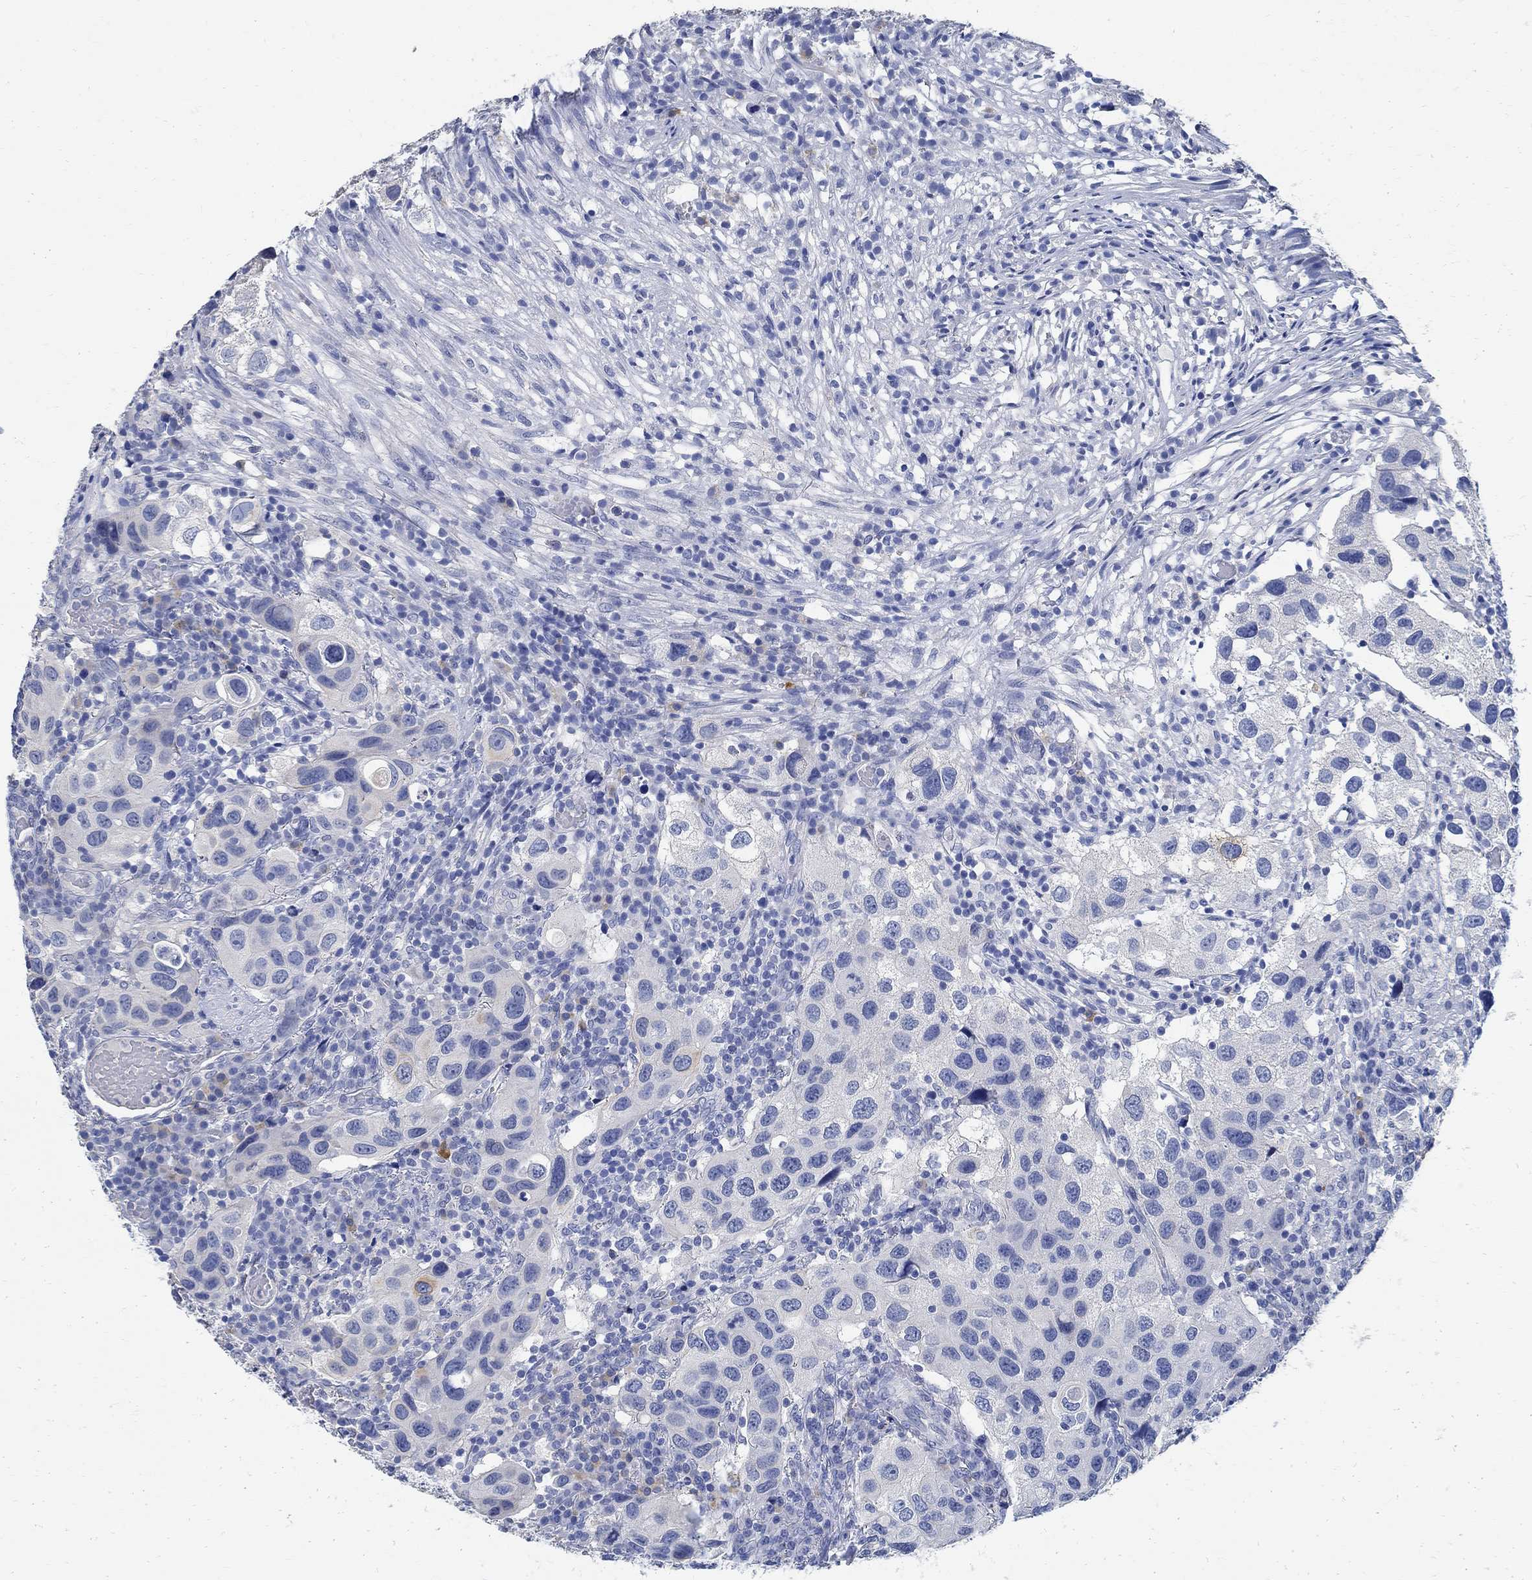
{"staining": {"intensity": "weak", "quantity": "<25%", "location": "cytoplasmic/membranous"}, "tissue": "urothelial cancer", "cell_type": "Tumor cells", "image_type": "cancer", "snomed": [{"axis": "morphology", "description": "Urothelial carcinoma, High grade"}, {"axis": "topography", "description": "Urinary bladder"}], "caption": "Tumor cells show no significant positivity in high-grade urothelial carcinoma.", "gene": "PRX", "patient": {"sex": "male", "age": 79}}